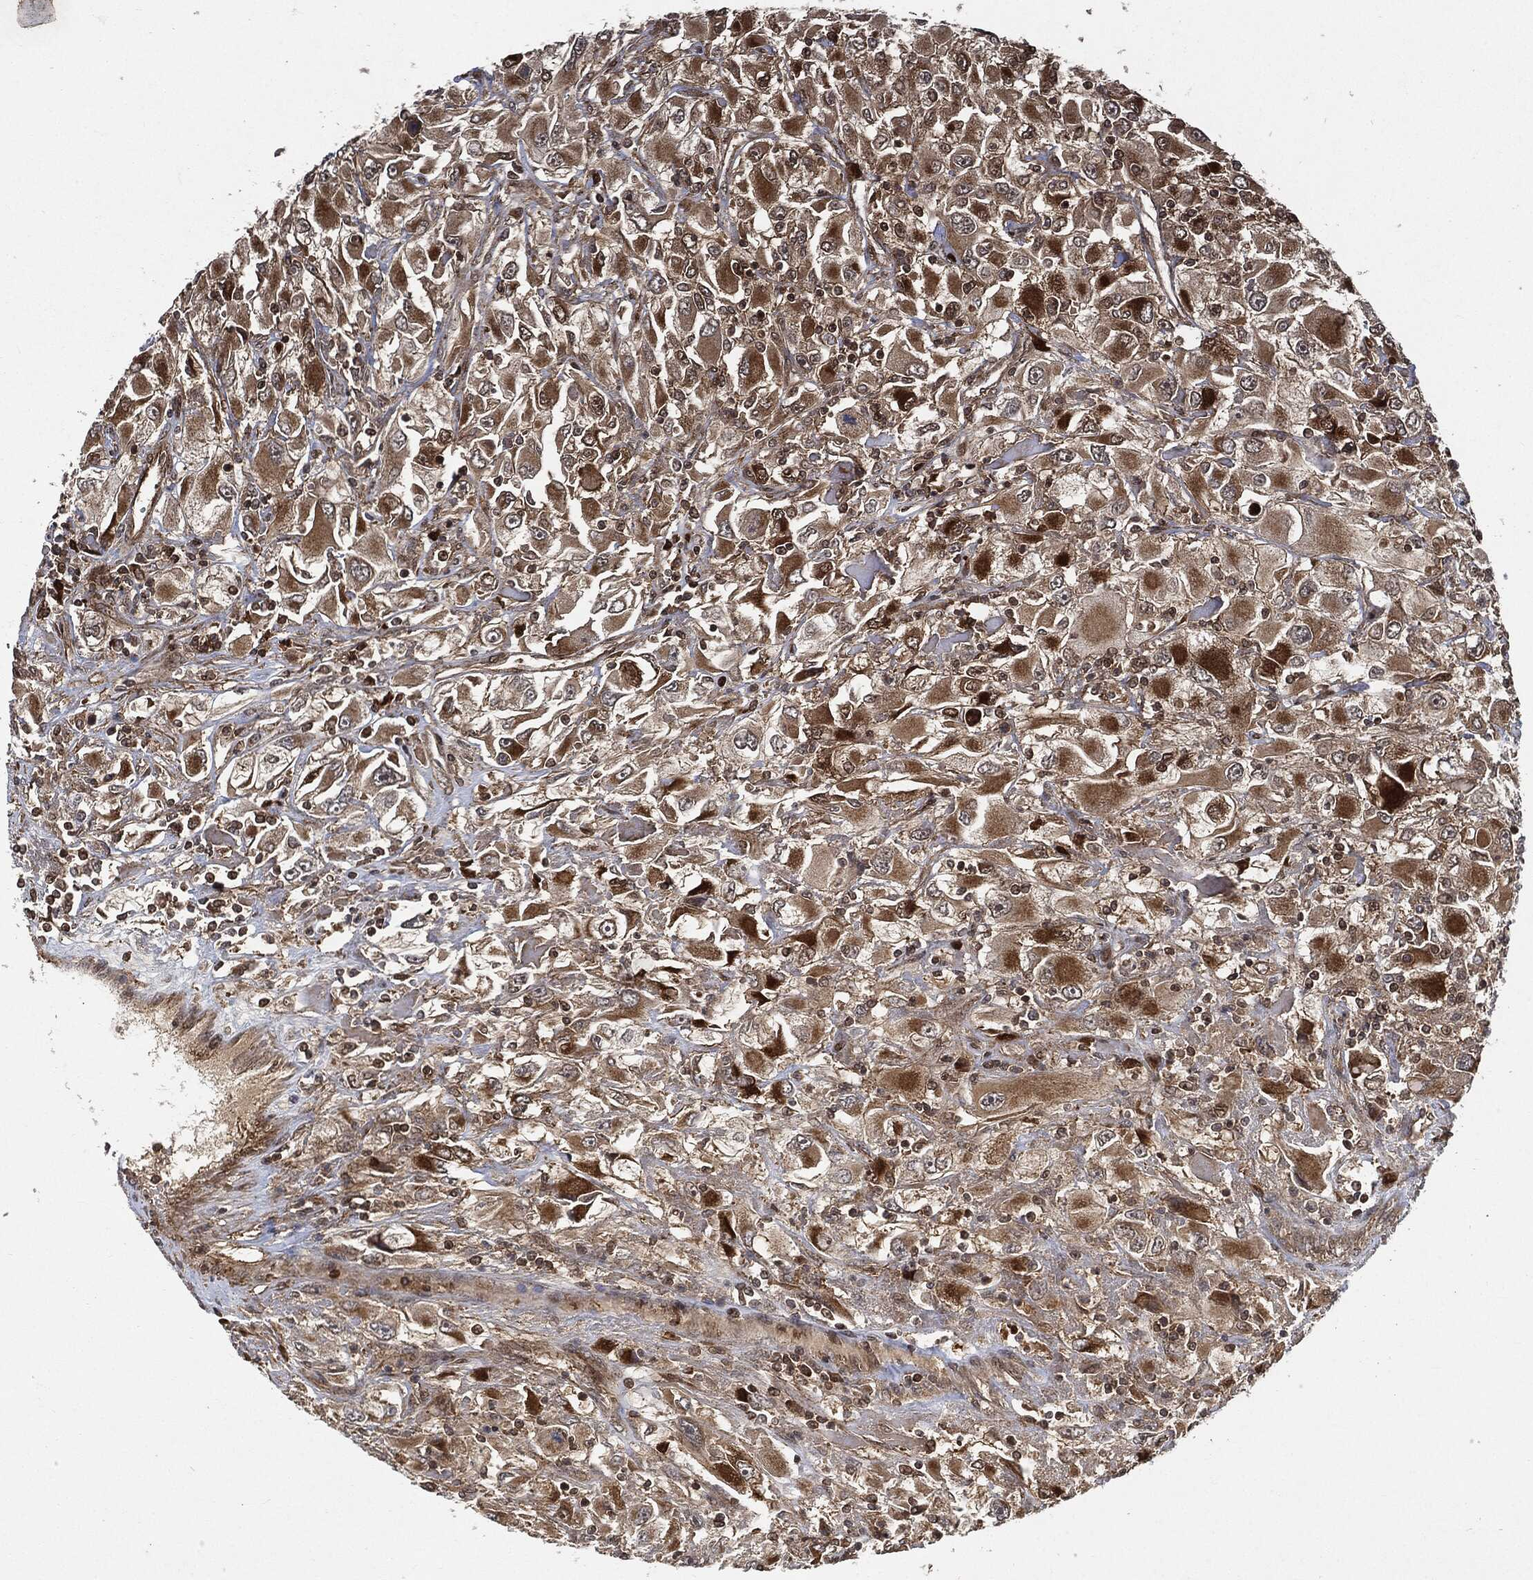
{"staining": {"intensity": "strong", "quantity": ">75%", "location": "cytoplasmic/membranous,nuclear"}, "tissue": "renal cancer", "cell_type": "Tumor cells", "image_type": "cancer", "snomed": [{"axis": "morphology", "description": "Adenocarcinoma, NOS"}, {"axis": "topography", "description": "Kidney"}], "caption": "Renal adenocarcinoma stained with immunohistochemistry (IHC) exhibits strong cytoplasmic/membranous and nuclear staining in approximately >75% of tumor cells.", "gene": "CUTA", "patient": {"sex": "female", "age": 52}}